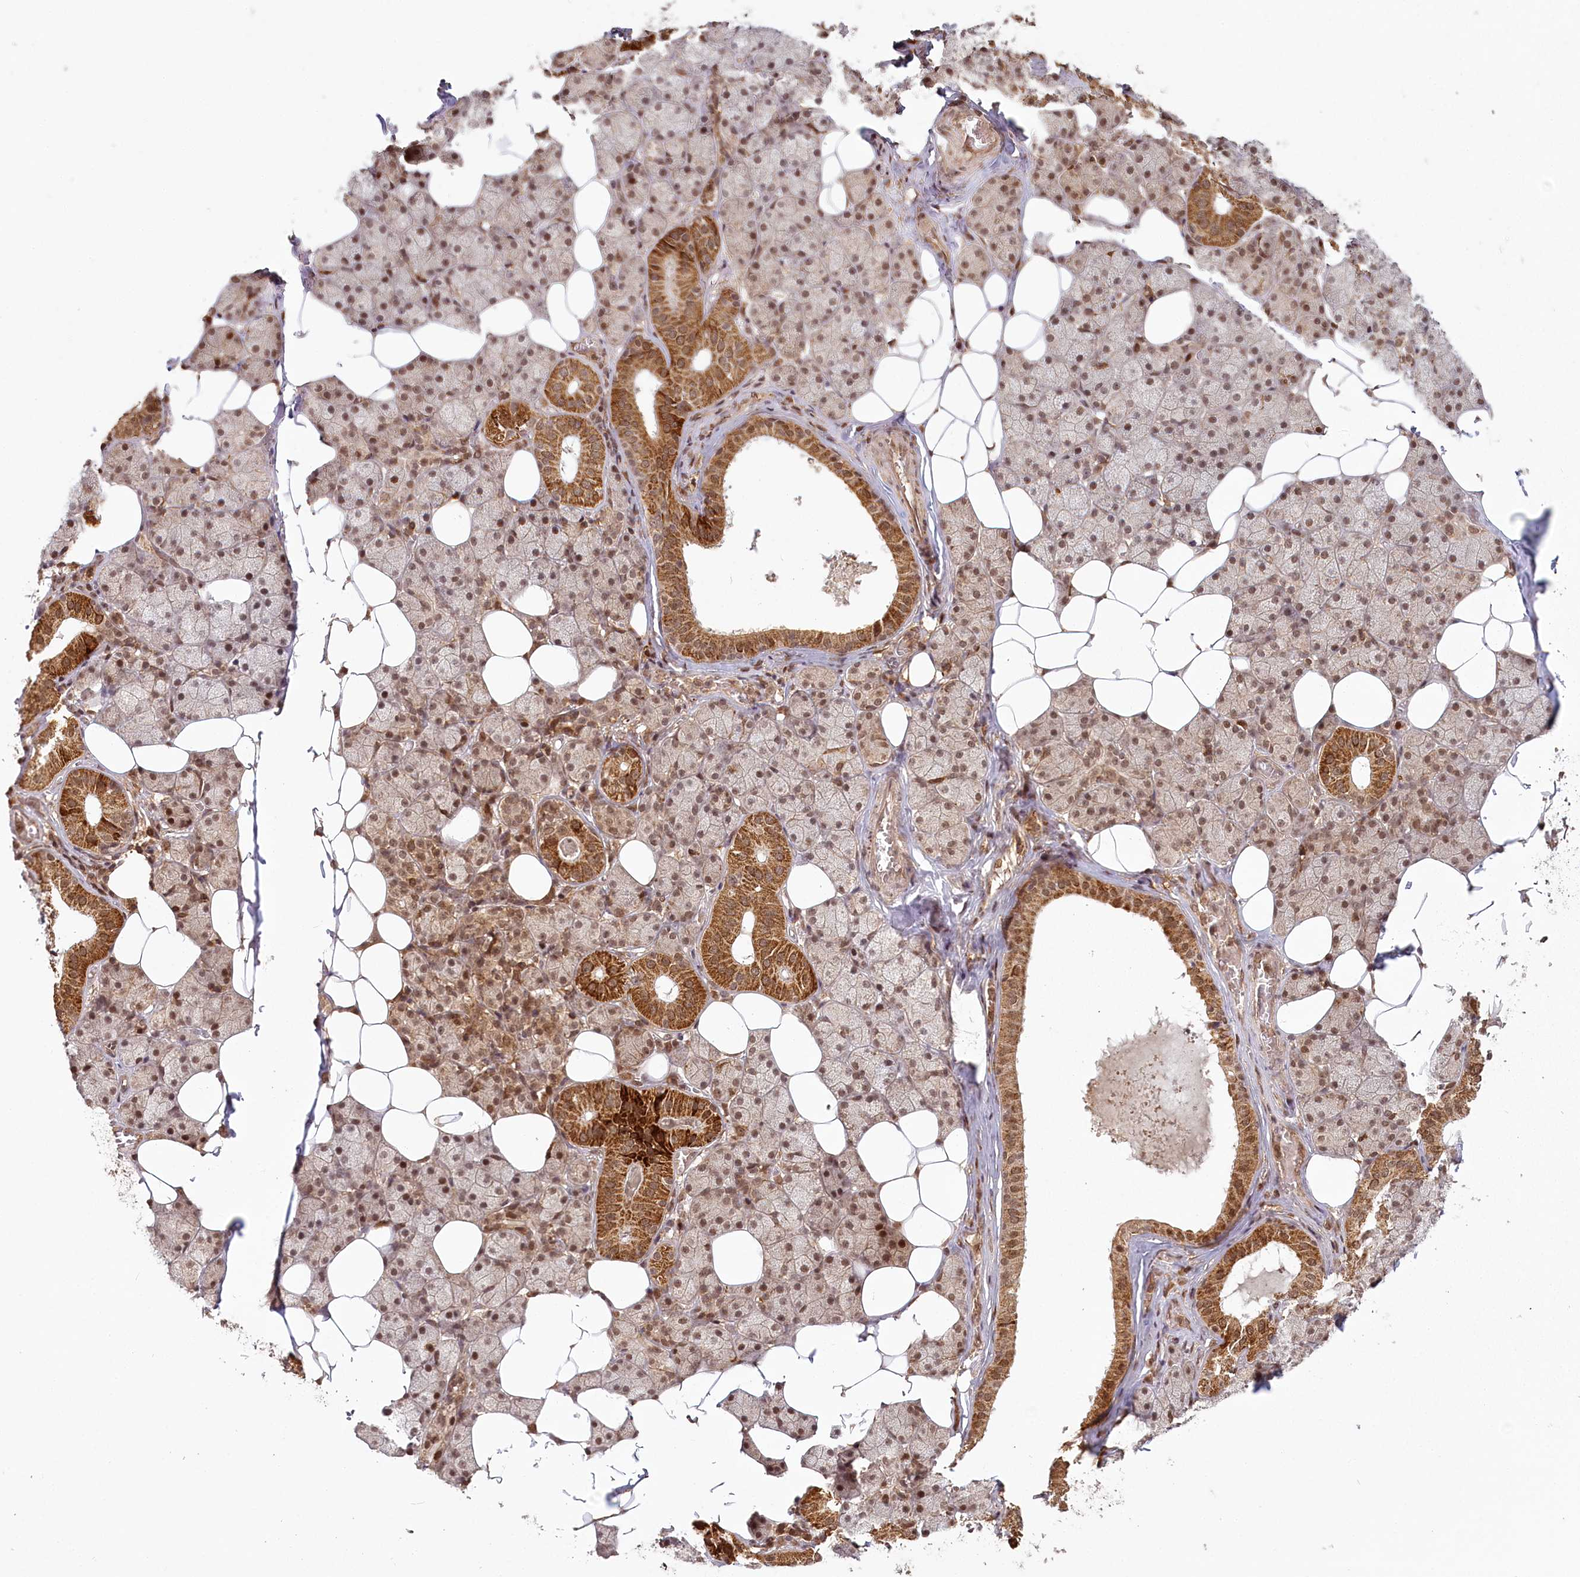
{"staining": {"intensity": "moderate", "quantity": ">75%", "location": "cytoplasmic/membranous,nuclear"}, "tissue": "salivary gland", "cell_type": "Glandular cells", "image_type": "normal", "snomed": [{"axis": "morphology", "description": "Normal tissue, NOS"}, {"axis": "topography", "description": "Salivary gland"}], "caption": "IHC staining of normal salivary gland, which shows medium levels of moderate cytoplasmic/membranous,nuclear expression in about >75% of glandular cells indicating moderate cytoplasmic/membranous,nuclear protein staining. The staining was performed using DAB (3,3'-diaminobenzidine) (brown) for protein detection and nuclei were counterstained in hematoxylin (blue).", "gene": "MICU1", "patient": {"sex": "female", "age": 33}}